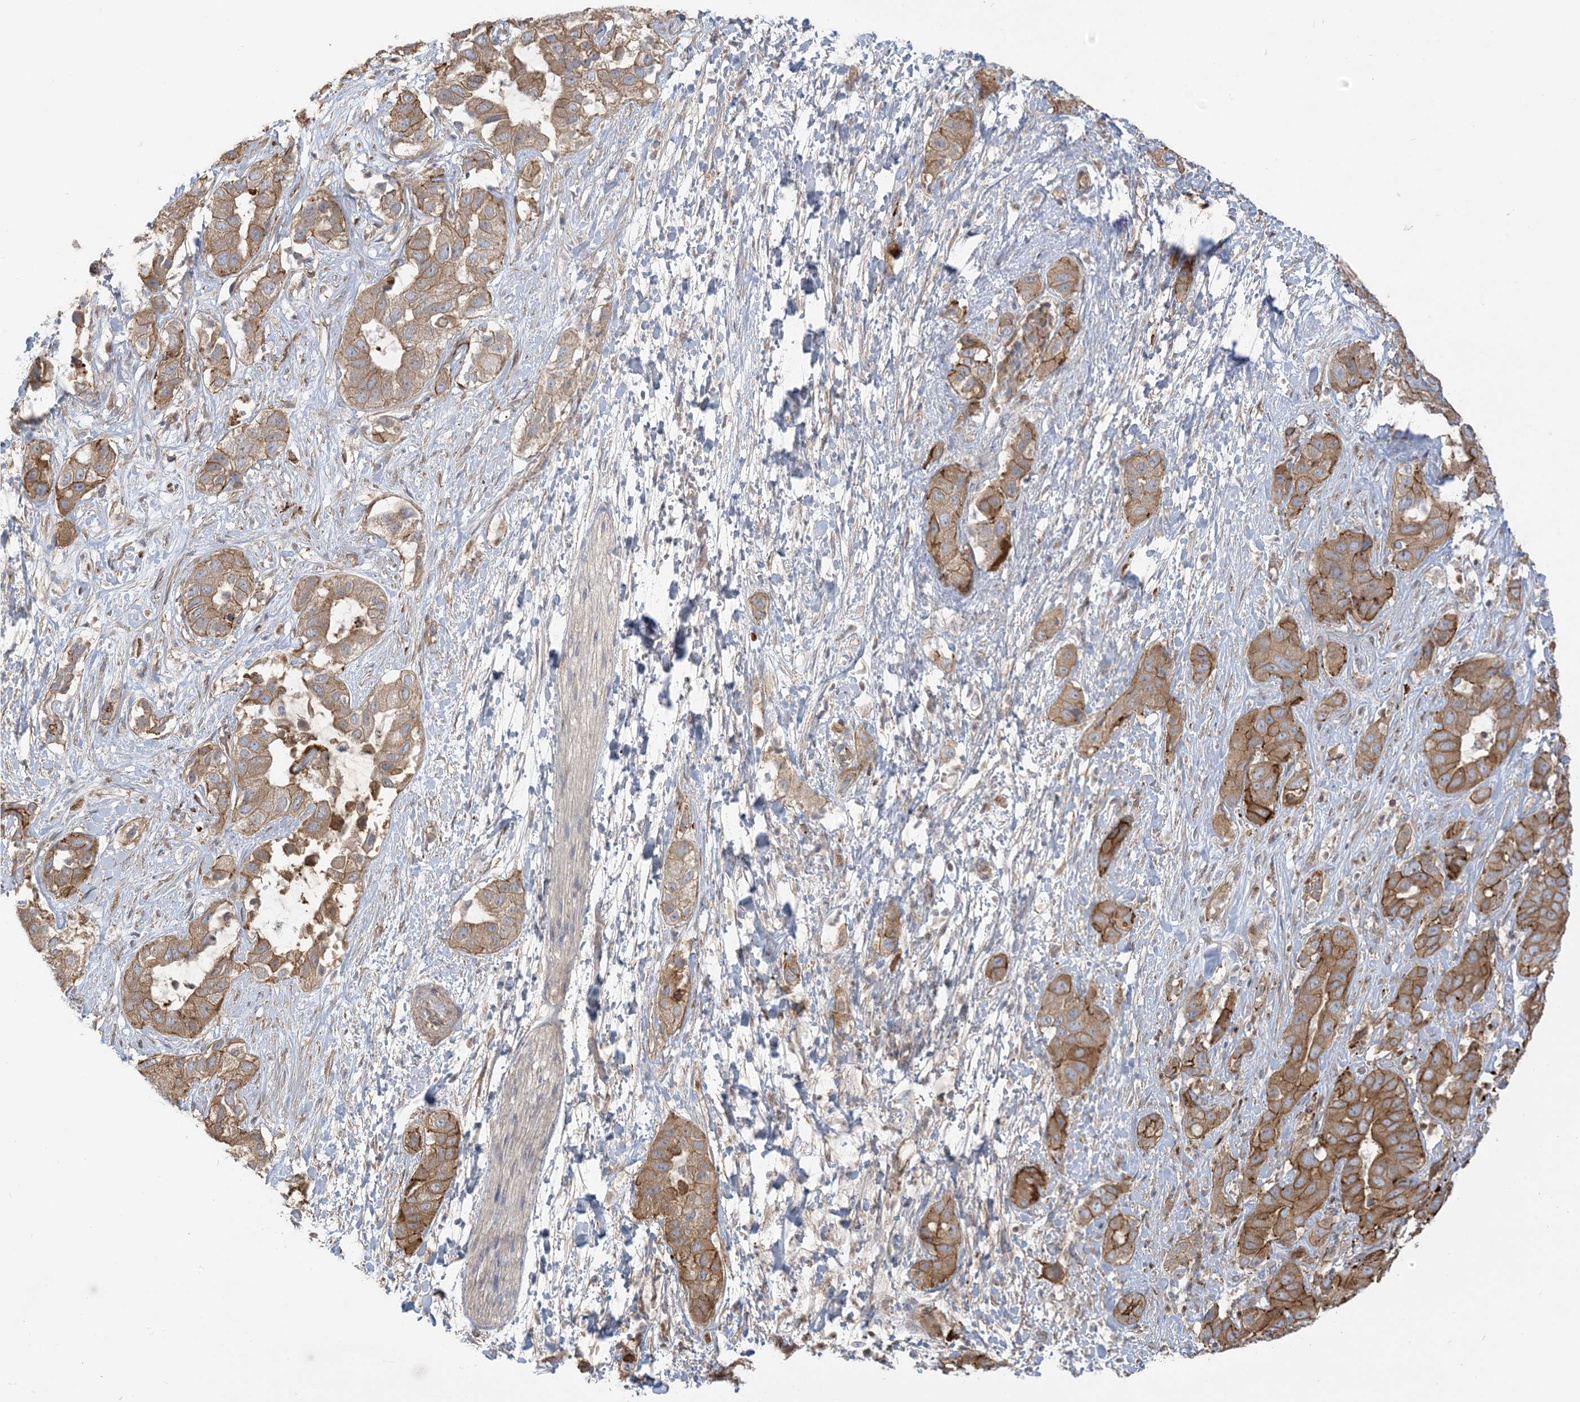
{"staining": {"intensity": "moderate", "quantity": ">75%", "location": "cytoplasmic/membranous"}, "tissue": "liver cancer", "cell_type": "Tumor cells", "image_type": "cancer", "snomed": [{"axis": "morphology", "description": "Cholangiocarcinoma"}, {"axis": "topography", "description": "Liver"}], "caption": "Immunohistochemical staining of liver cancer reveals moderate cytoplasmic/membranous protein staining in about >75% of tumor cells. Immunohistochemistry stains the protein of interest in brown and the nuclei are stained blue.", "gene": "ICMT", "patient": {"sex": "female", "age": 52}}